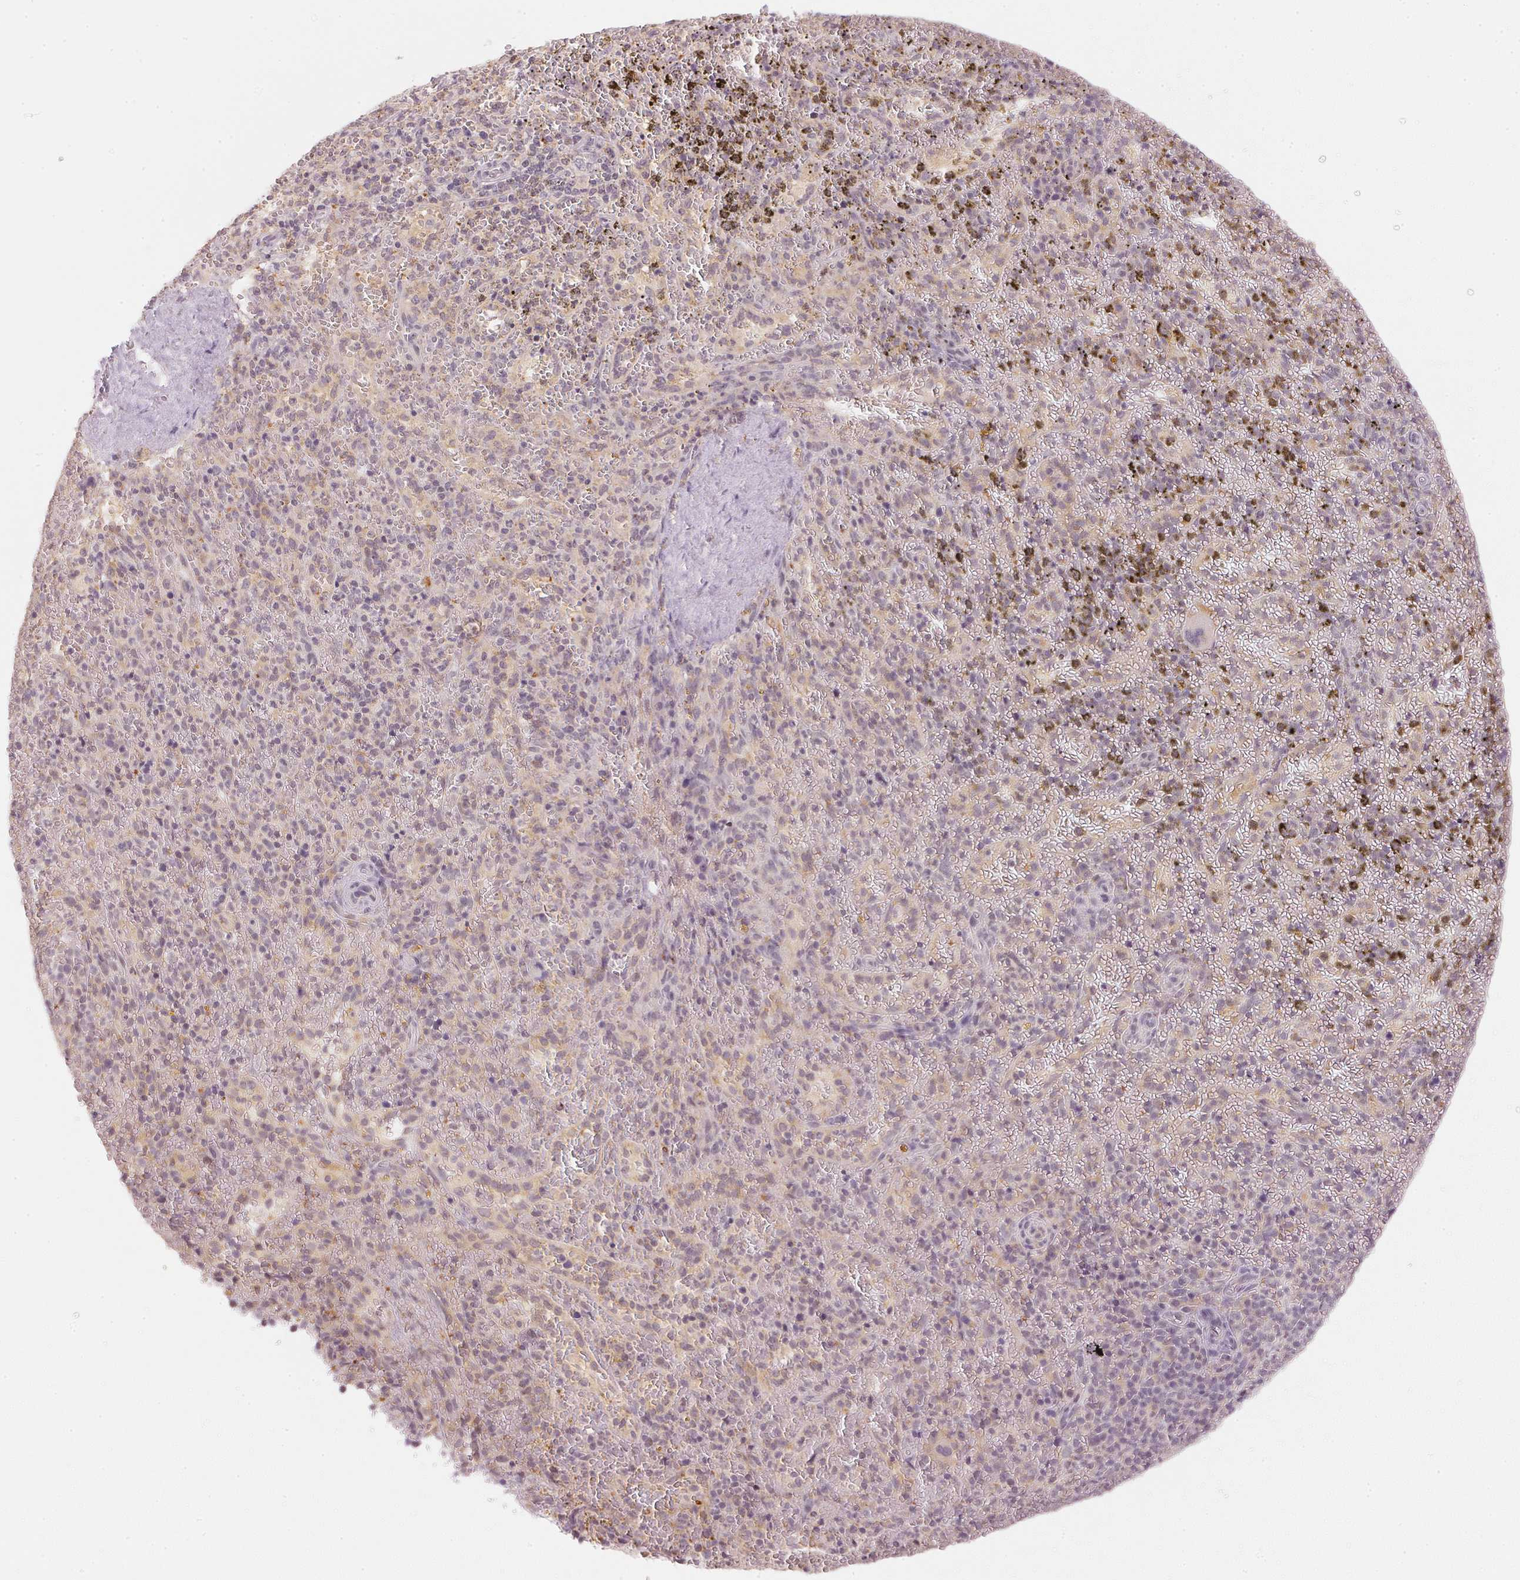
{"staining": {"intensity": "negative", "quantity": "none", "location": "none"}, "tissue": "spleen", "cell_type": "Cells in red pulp", "image_type": "normal", "snomed": [{"axis": "morphology", "description": "Normal tissue, NOS"}, {"axis": "topography", "description": "Spleen"}], "caption": "Immunohistochemical staining of benign human spleen displays no significant staining in cells in red pulp.", "gene": "KPRP", "patient": {"sex": "female", "age": 50}}